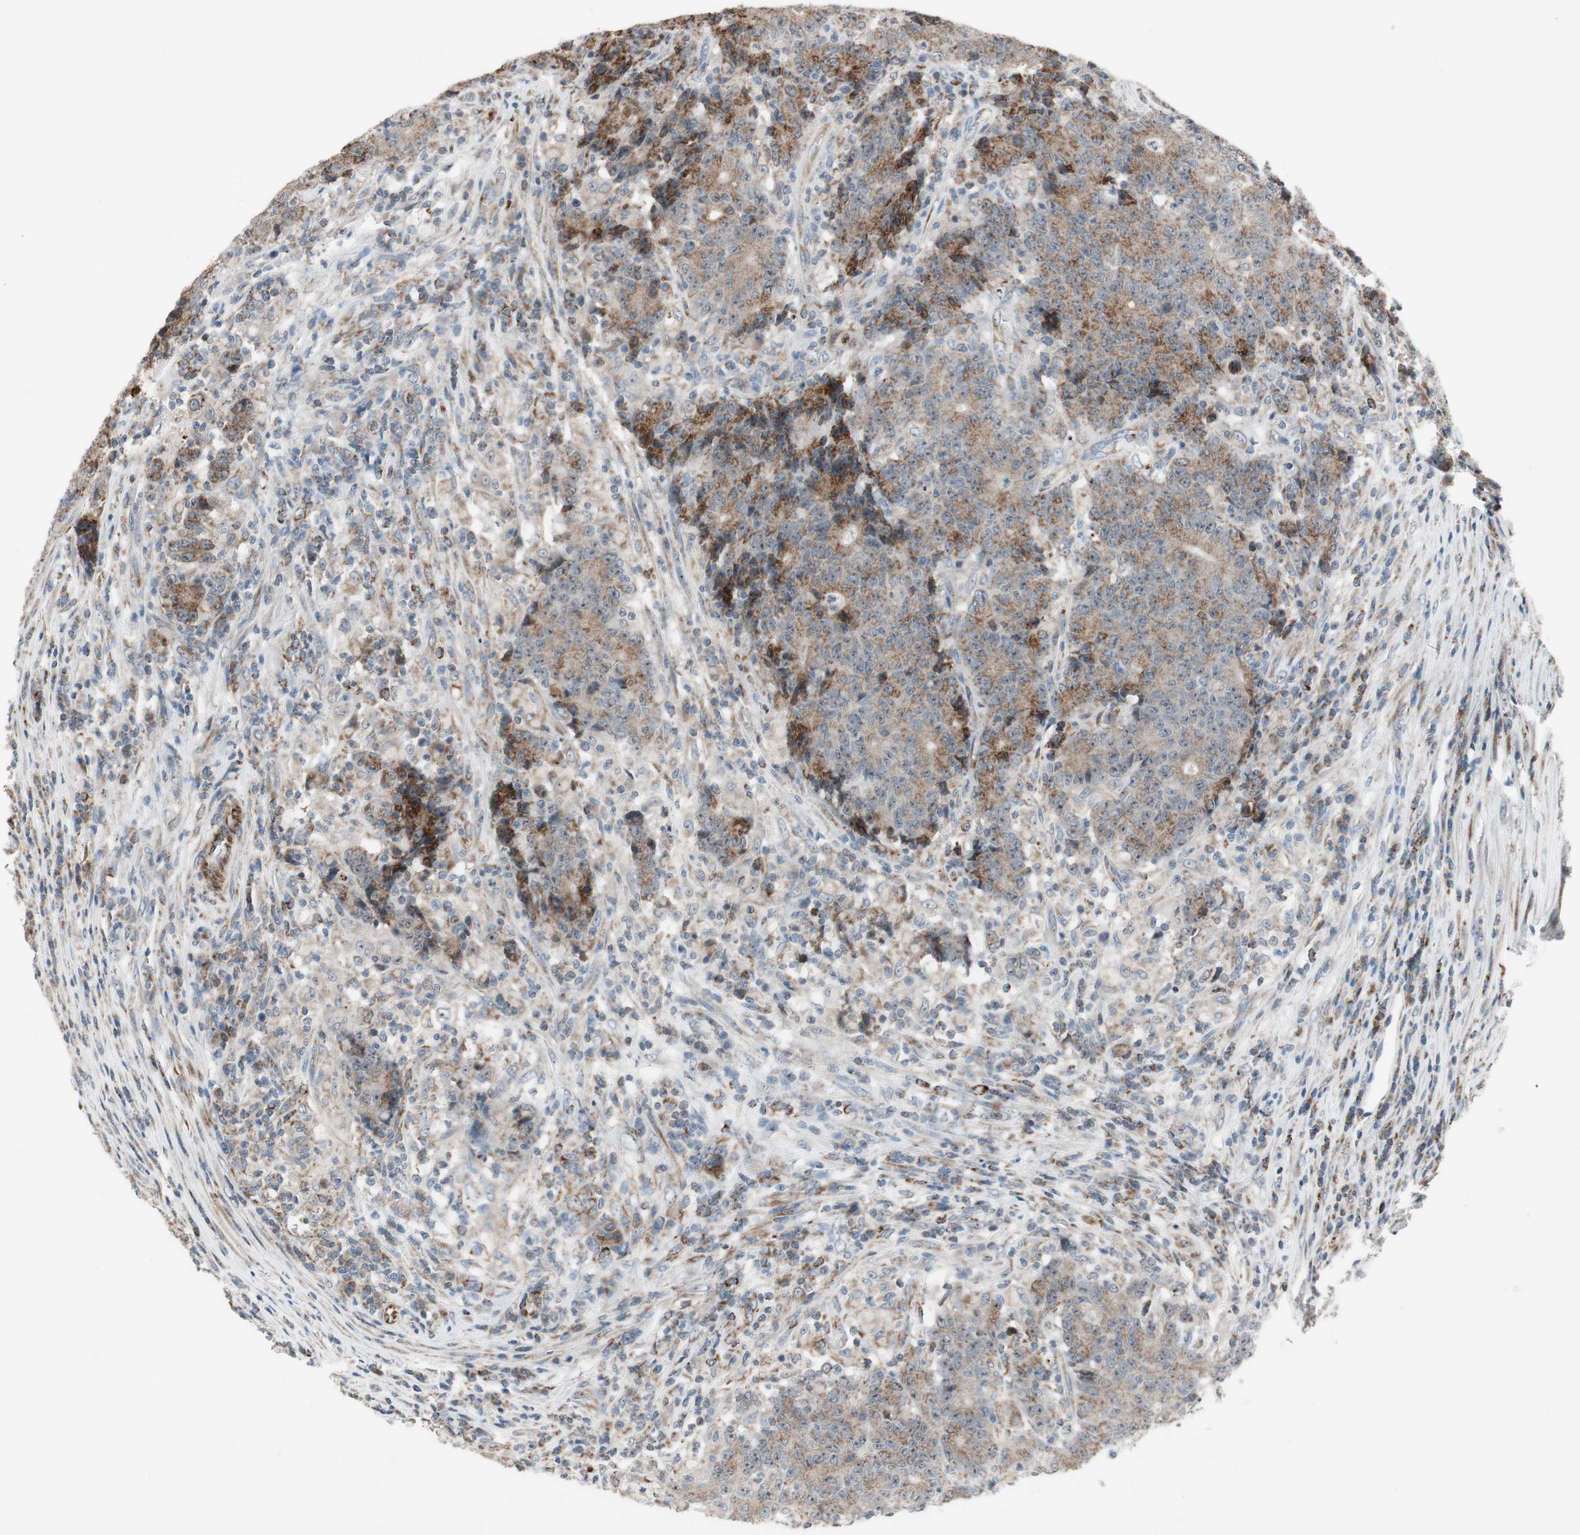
{"staining": {"intensity": "moderate", "quantity": ">75%", "location": "cytoplasmic/membranous"}, "tissue": "colorectal cancer", "cell_type": "Tumor cells", "image_type": "cancer", "snomed": [{"axis": "morphology", "description": "Normal tissue, NOS"}, {"axis": "morphology", "description": "Adenocarcinoma, NOS"}, {"axis": "topography", "description": "Colon"}], "caption": "A histopathology image showing moderate cytoplasmic/membranous expression in approximately >75% of tumor cells in colorectal adenocarcinoma, as visualized by brown immunohistochemical staining.", "gene": "CPT1A", "patient": {"sex": "female", "age": 75}}